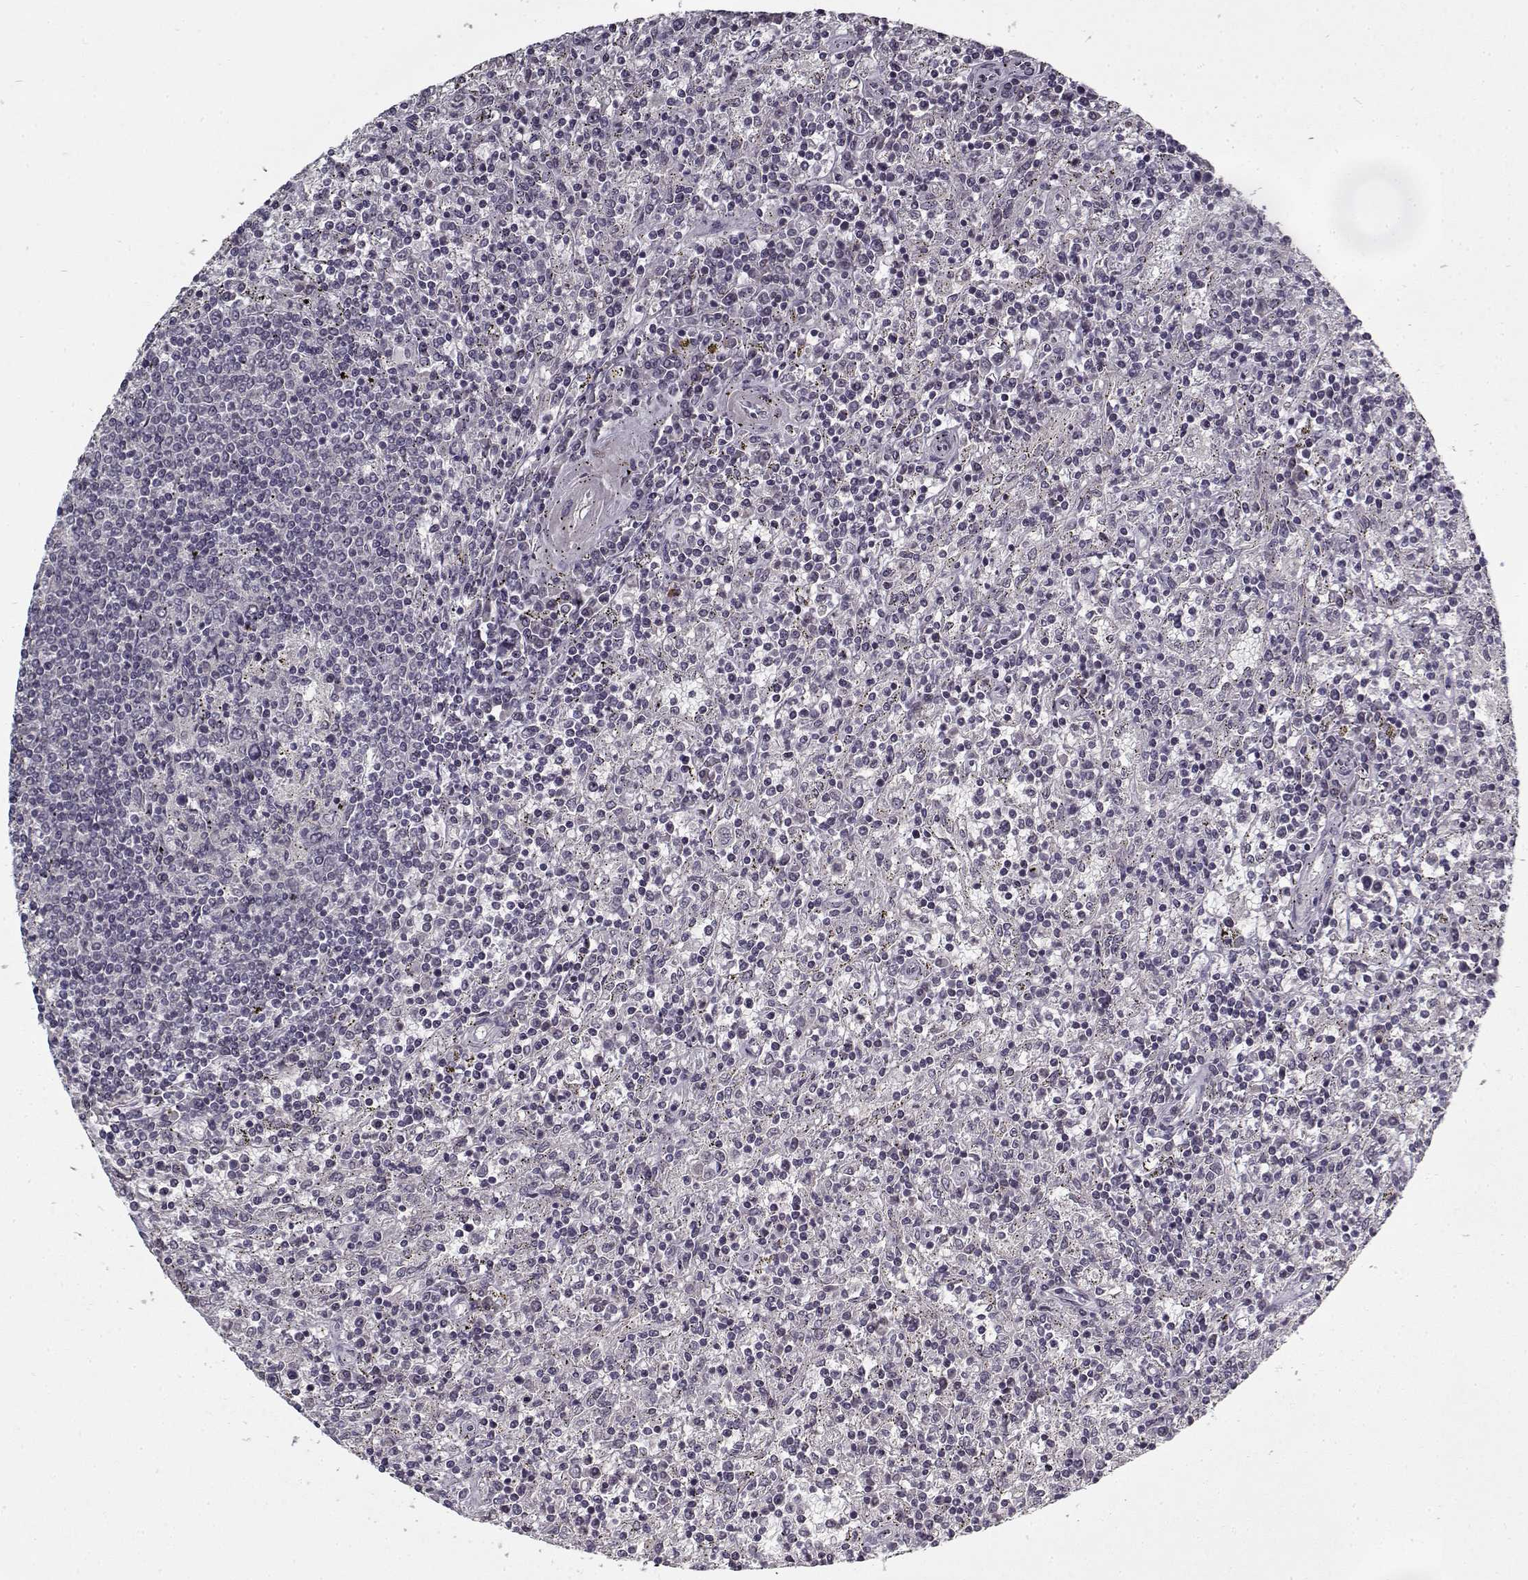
{"staining": {"intensity": "negative", "quantity": "none", "location": "none"}, "tissue": "lymphoma", "cell_type": "Tumor cells", "image_type": "cancer", "snomed": [{"axis": "morphology", "description": "Malignant lymphoma, non-Hodgkin's type, Low grade"}, {"axis": "topography", "description": "Spleen"}], "caption": "Histopathology image shows no protein expression in tumor cells of low-grade malignant lymphoma, non-Hodgkin's type tissue. (Immunohistochemistry (ihc), brightfield microscopy, high magnification).", "gene": "LAMA2", "patient": {"sex": "male", "age": 62}}